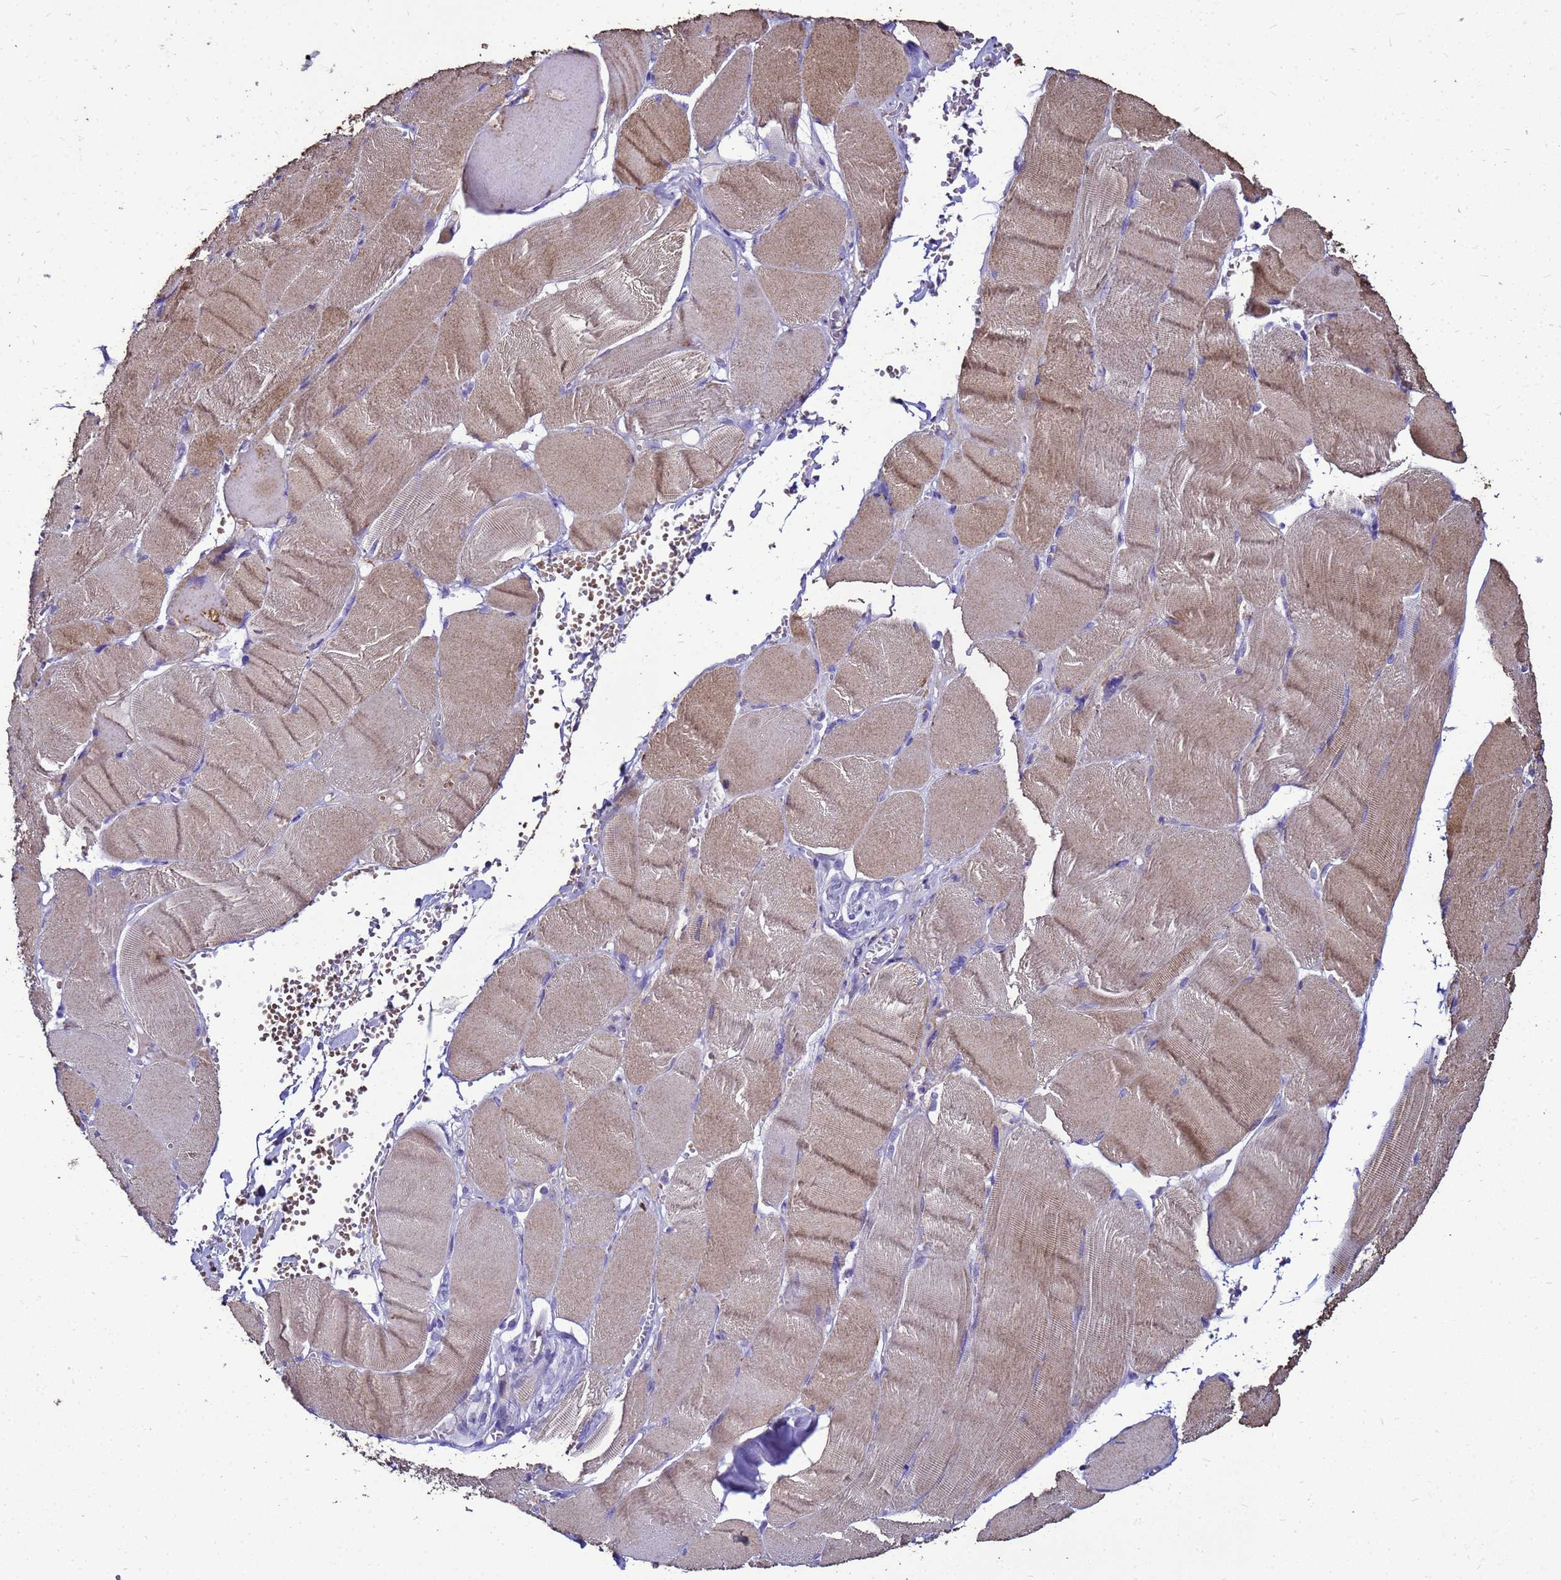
{"staining": {"intensity": "moderate", "quantity": "25%-75%", "location": "cytoplasmic/membranous"}, "tissue": "adipose tissue", "cell_type": "Adipocytes", "image_type": "normal", "snomed": [{"axis": "morphology", "description": "Normal tissue, NOS"}, {"axis": "topography", "description": "Skeletal muscle"}, {"axis": "topography", "description": "Peripheral nerve tissue"}], "caption": "Immunohistochemistry (IHC) (DAB (3,3'-diaminobenzidine)) staining of benign human adipose tissue displays moderate cytoplasmic/membranous protein positivity in approximately 25%-75% of adipocytes.", "gene": "S100A2", "patient": {"sex": "female", "age": 55}}